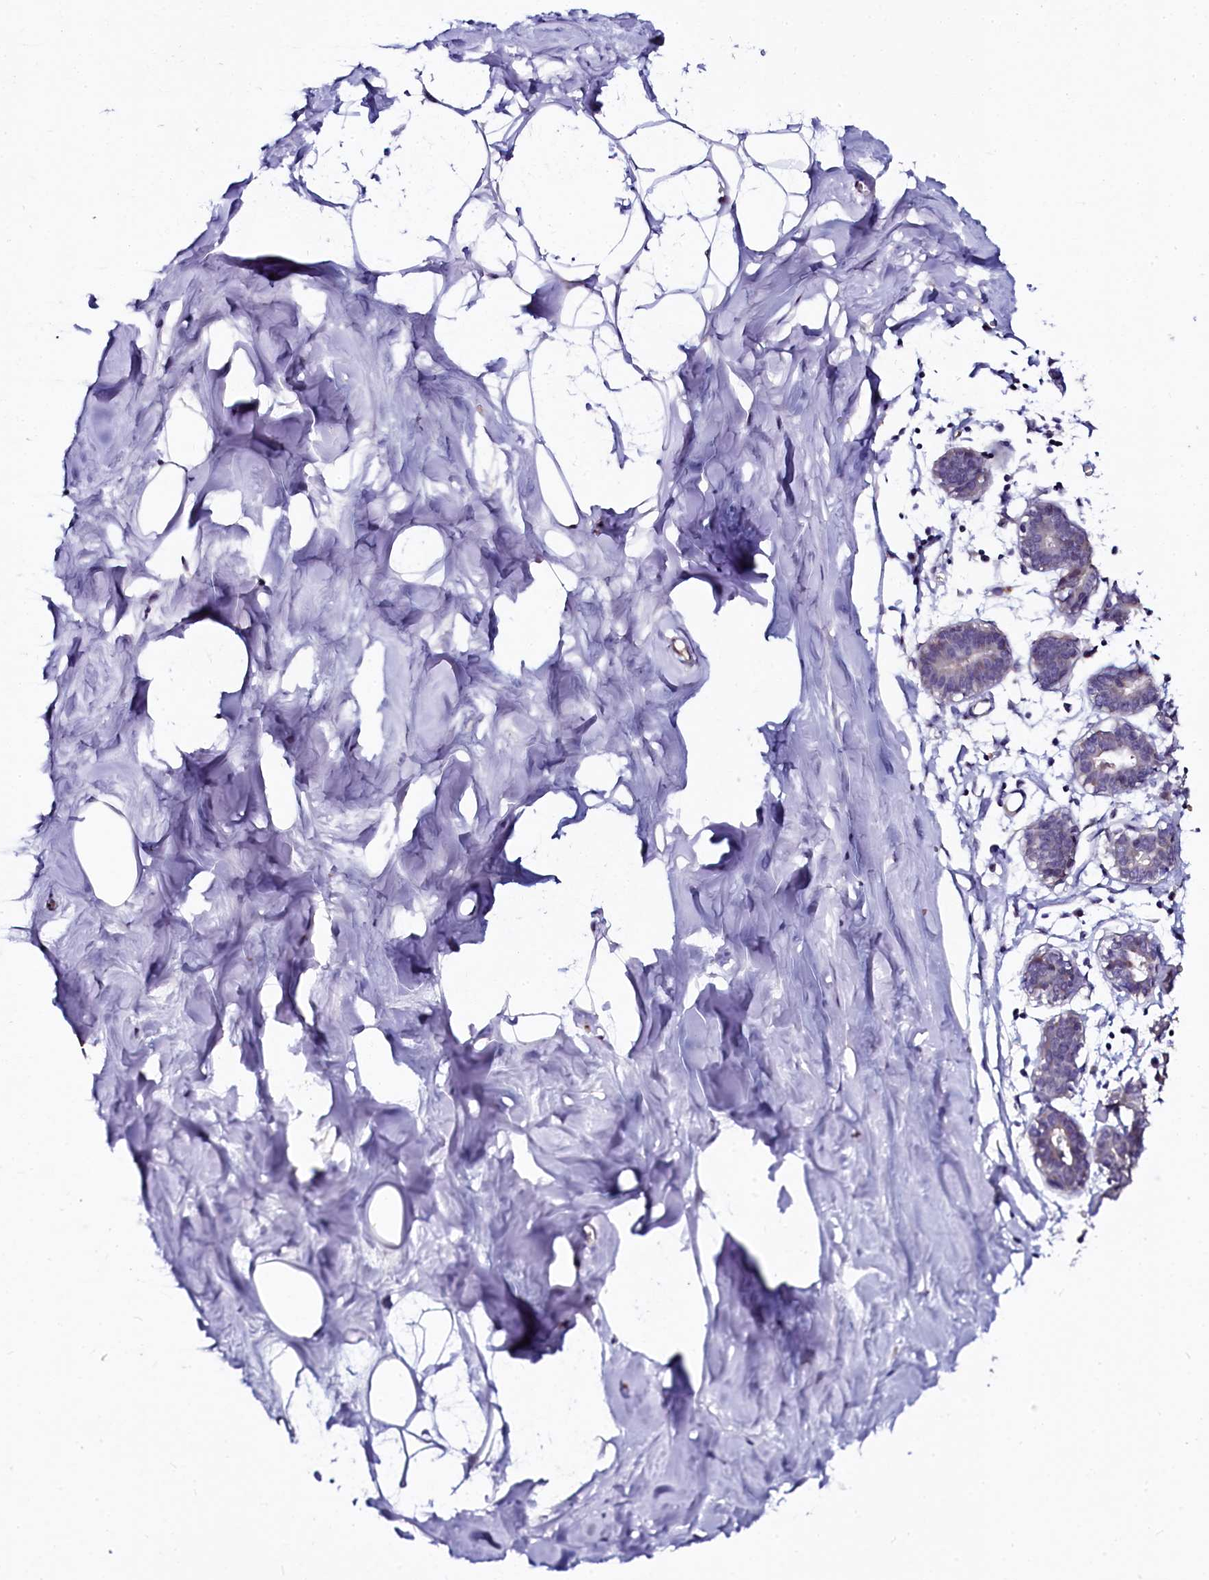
{"staining": {"intensity": "negative", "quantity": "none", "location": "none"}, "tissue": "breast", "cell_type": "Adipocytes", "image_type": "normal", "snomed": [{"axis": "morphology", "description": "Normal tissue, NOS"}, {"axis": "topography", "description": "Breast"}], "caption": "Immunohistochemical staining of benign breast demonstrates no significant expression in adipocytes.", "gene": "CTDSPL2", "patient": {"sex": "female", "age": 27}}